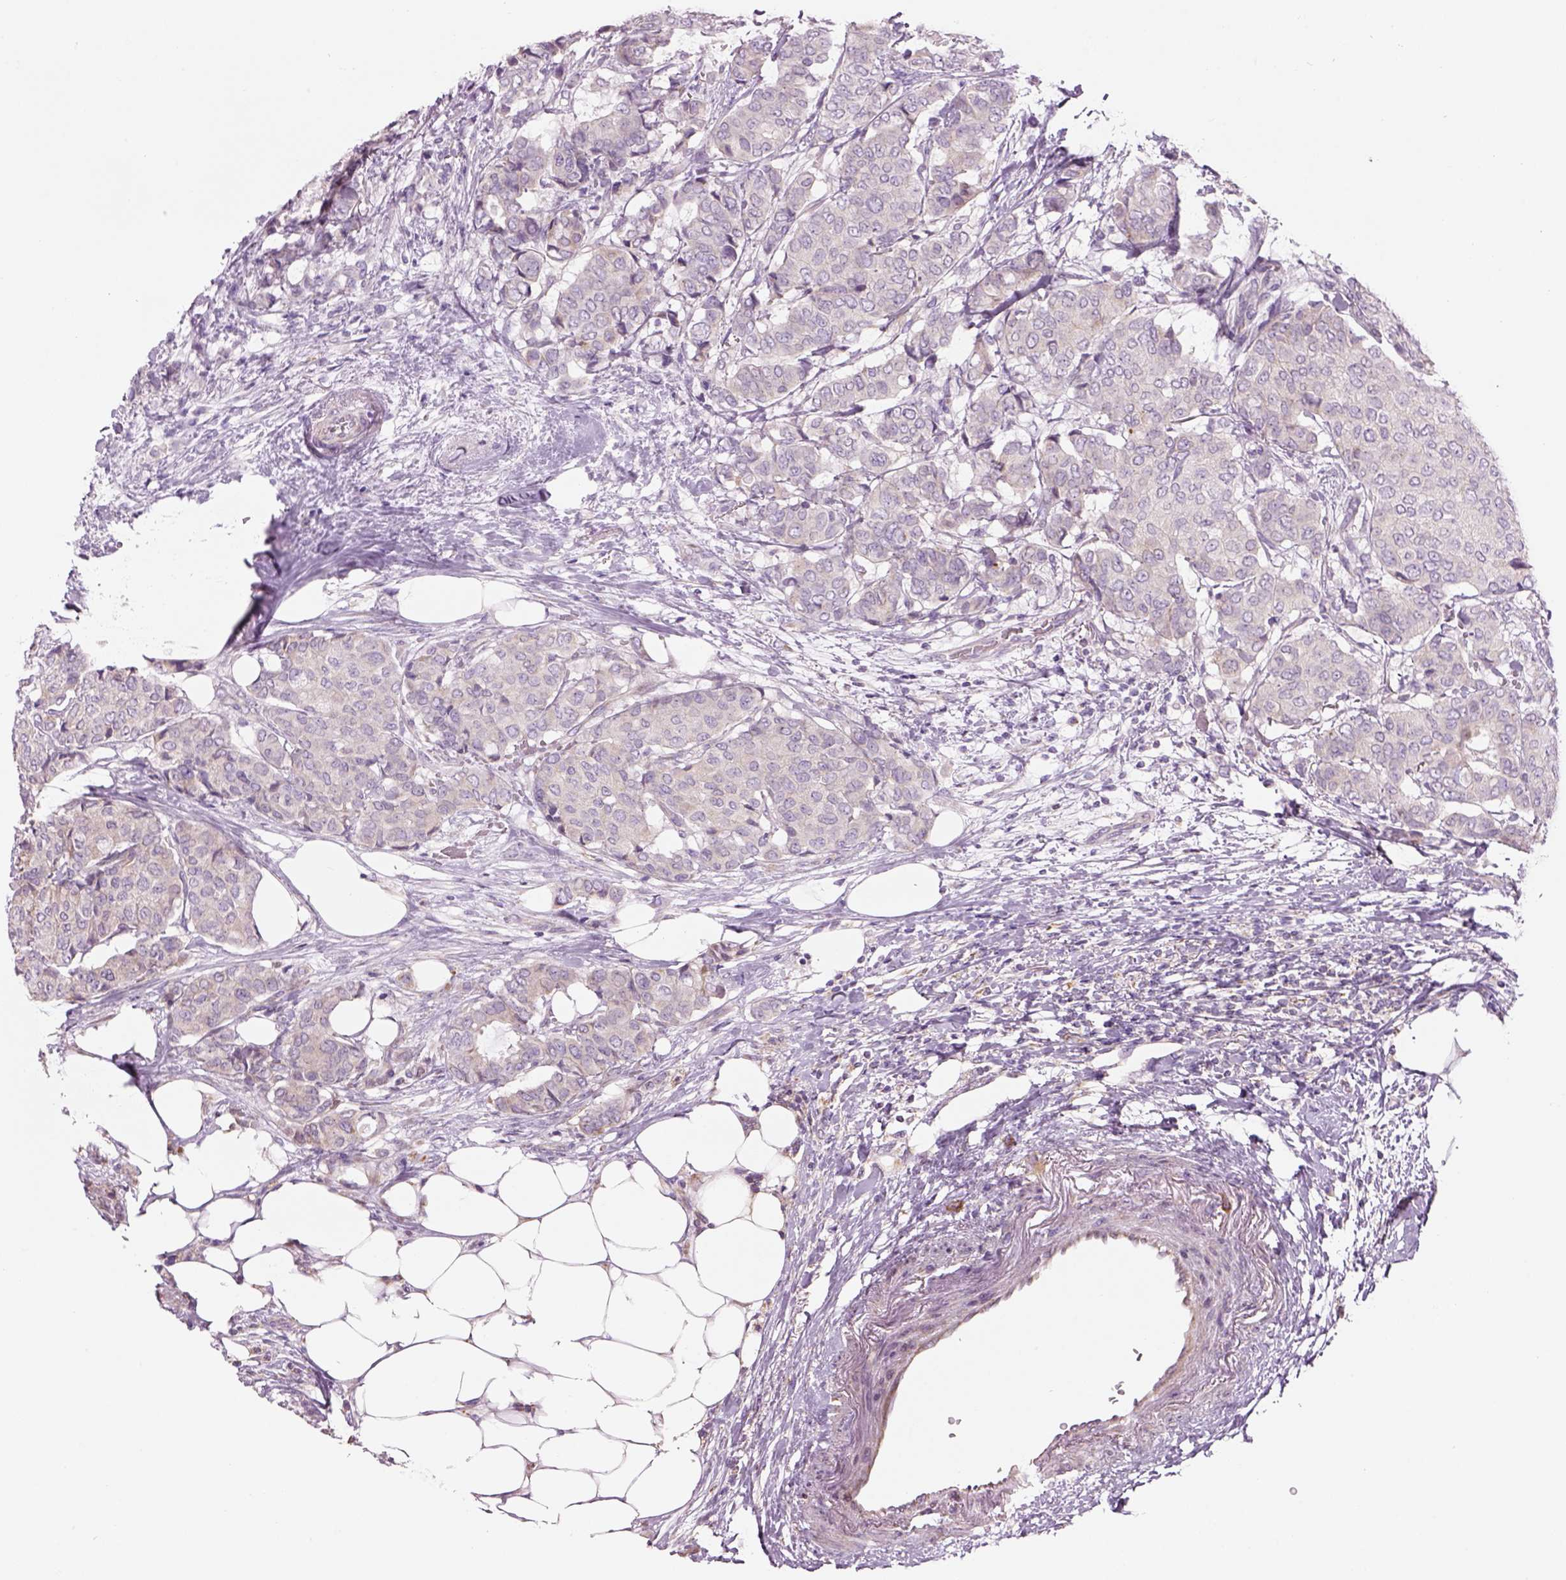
{"staining": {"intensity": "weak", "quantity": "<25%", "location": "cytoplasmic/membranous"}, "tissue": "breast cancer", "cell_type": "Tumor cells", "image_type": "cancer", "snomed": [{"axis": "morphology", "description": "Duct carcinoma"}, {"axis": "topography", "description": "Breast"}], "caption": "Human breast cancer (infiltrating ductal carcinoma) stained for a protein using immunohistochemistry (IHC) demonstrates no staining in tumor cells.", "gene": "IFT52", "patient": {"sex": "female", "age": 75}}